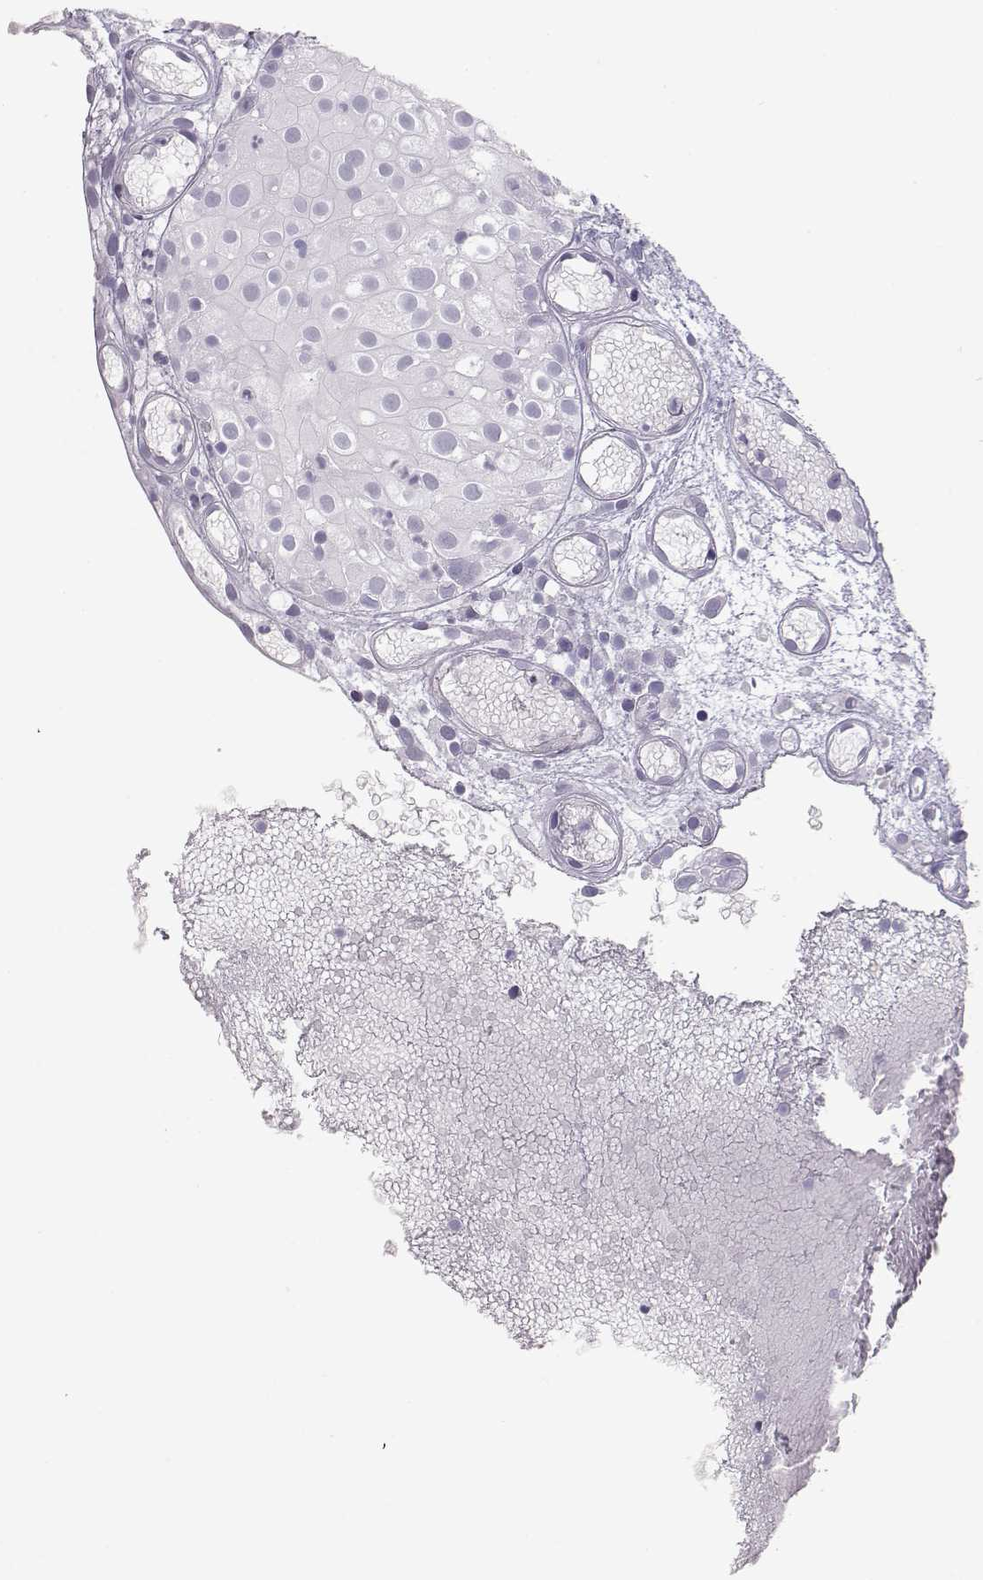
{"staining": {"intensity": "negative", "quantity": "none", "location": "none"}, "tissue": "prostate cancer", "cell_type": "Tumor cells", "image_type": "cancer", "snomed": [{"axis": "morphology", "description": "Adenocarcinoma, High grade"}, {"axis": "topography", "description": "Prostate"}], "caption": "IHC photomicrograph of human prostate cancer stained for a protein (brown), which exhibits no staining in tumor cells.", "gene": "TKTL1", "patient": {"sex": "male", "age": 79}}